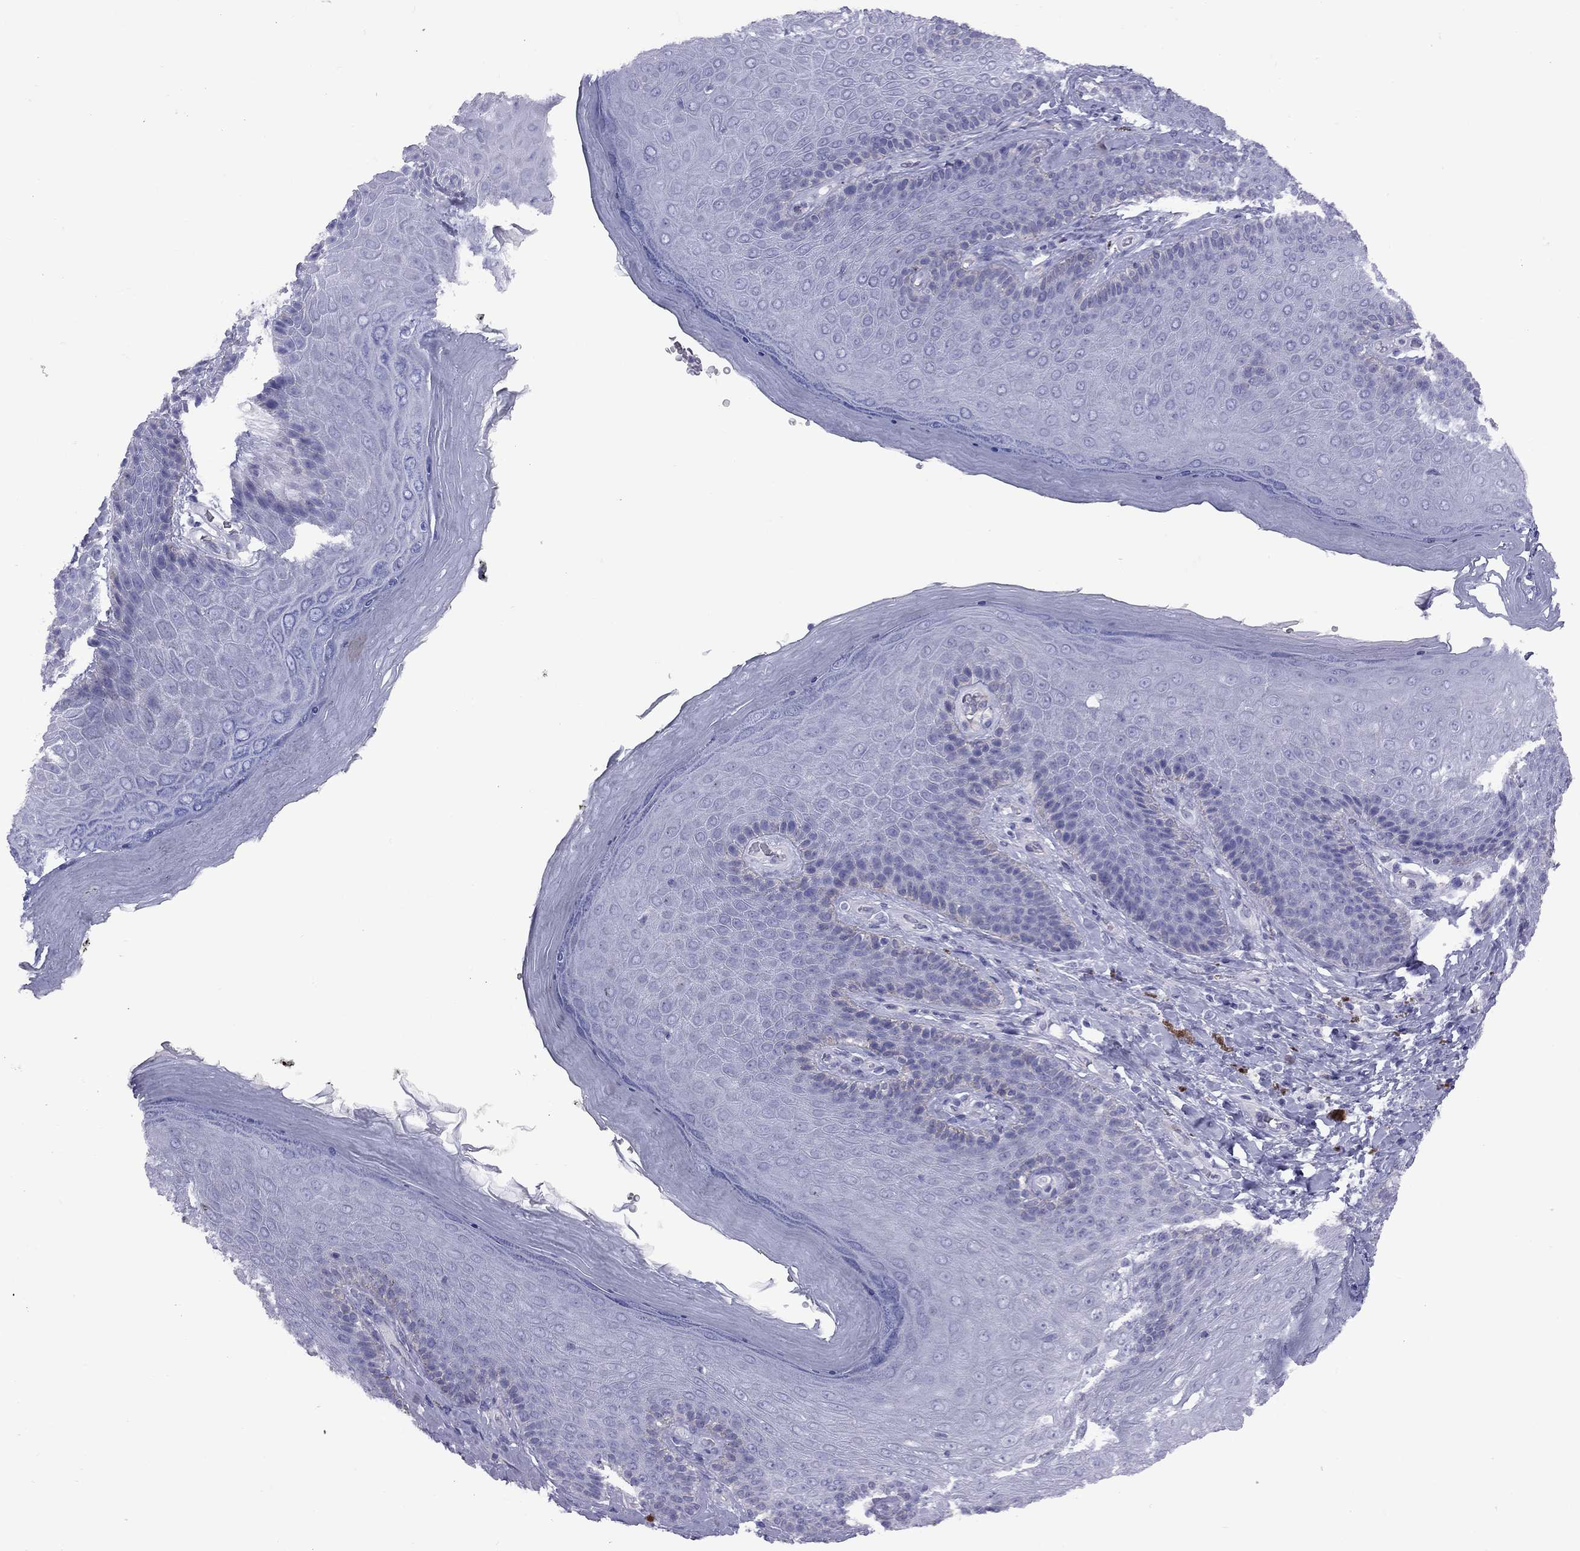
{"staining": {"intensity": "negative", "quantity": "none", "location": "none"}, "tissue": "skin", "cell_type": "Epidermal cells", "image_type": "normal", "snomed": [{"axis": "morphology", "description": "Normal tissue, NOS"}, {"axis": "topography", "description": "Skeletal muscle"}, {"axis": "topography", "description": "Anal"}, {"axis": "topography", "description": "Peripheral nerve tissue"}], "caption": "Skin stained for a protein using immunohistochemistry (IHC) demonstrates no expression epidermal cells.", "gene": "FSCN3", "patient": {"sex": "male", "age": 53}}